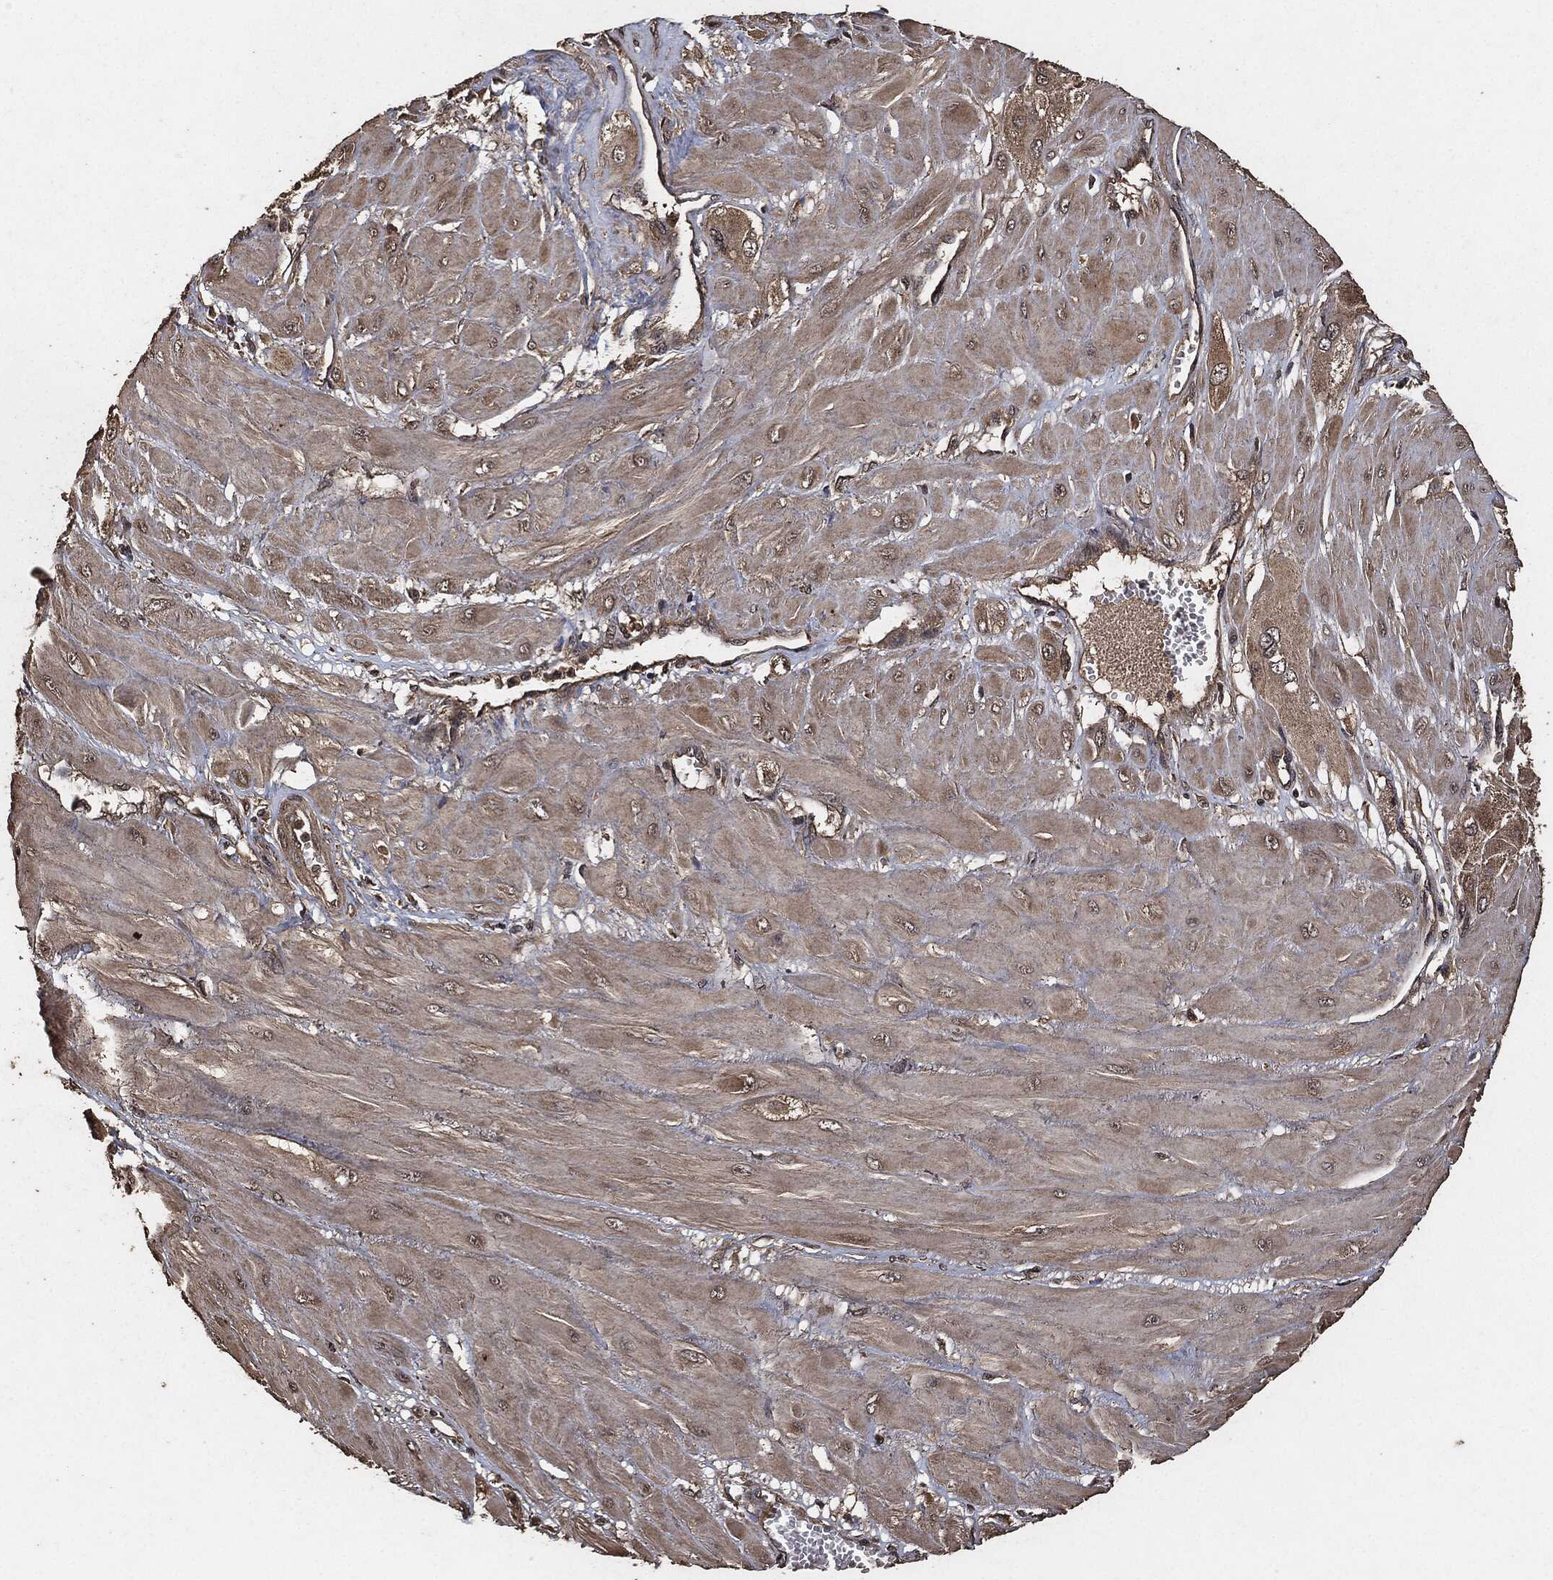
{"staining": {"intensity": "weak", "quantity": "25%-75%", "location": "cytoplasmic/membranous"}, "tissue": "cervical cancer", "cell_type": "Tumor cells", "image_type": "cancer", "snomed": [{"axis": "morphology", "description": "Squamous cell carcinoma, NOS"}, {"axis": "topography", "description": "Cervix"}], "caption": "Weak cytoplasmic/membranous protein staining is present in about 25%-75% of tumor cells in cervical cancer (squamous cell carcinoma). Using DAB (brown) and hematoxylin (blue) stains, captured at high magnification using brightfield microscopy.", "gene": "AKT1S1", "patient": {"sex": "female", "age": 34}}